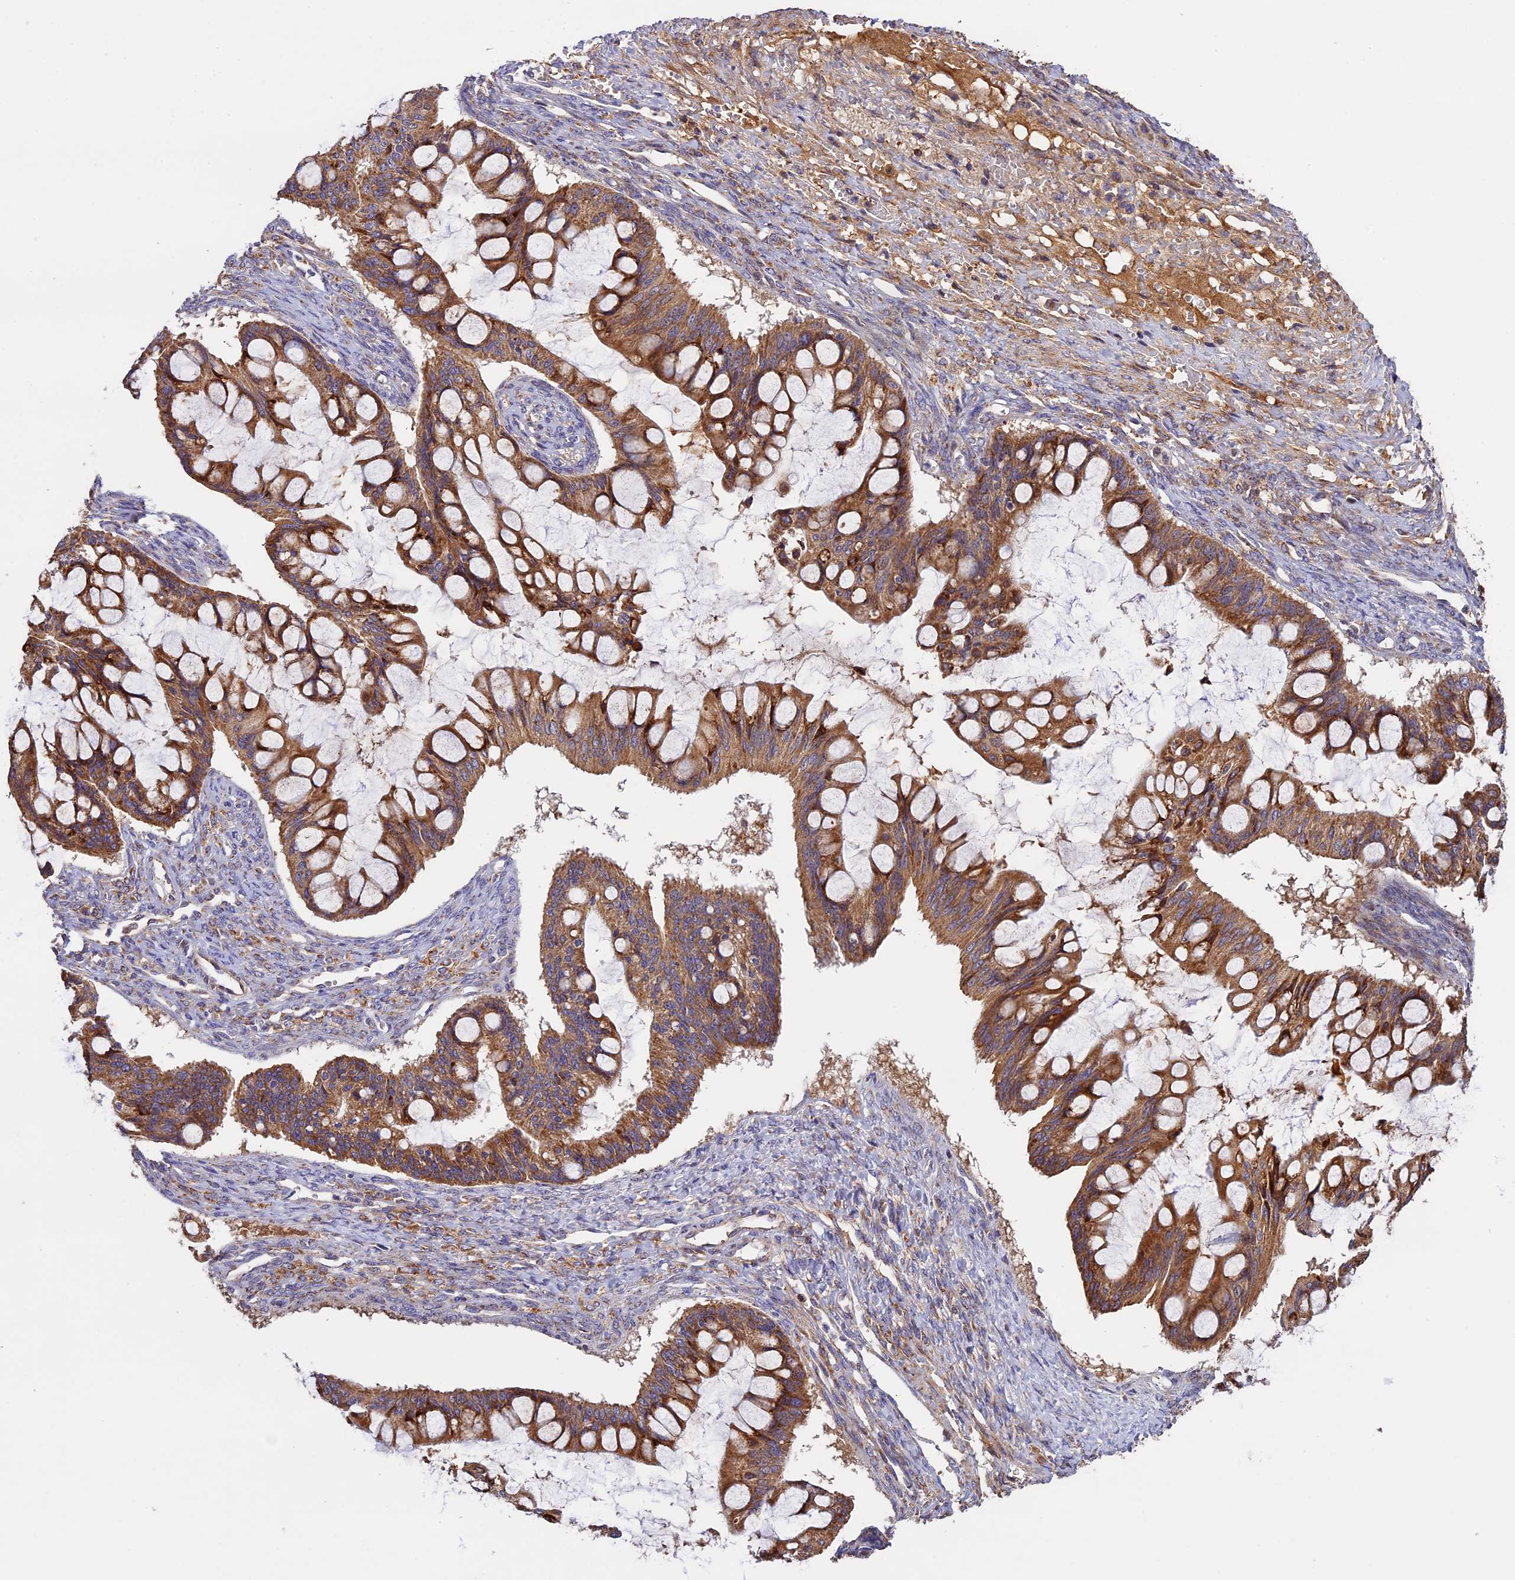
{"staining": {"intensity": "moderate", "quantity": ">75%", "location": "cytoplasmic/membranous"}, "tissue": "ovarian cancer", "cell_type": "Tumor cells", "image_type": "cancer", "snomed": [{"axis": "morphology", "description": "Cystadenocarcinoma, mucinous, NOS"}, {"axis": "topography", "description": "Ovary"}], "caption": "Mucinous cystadenocarcinoma (ovarian) stained with a protein marker displays moderate staining in tumor cells.", "gene": "OCEL1", "patient": {"sex": "female", "age": 73}}